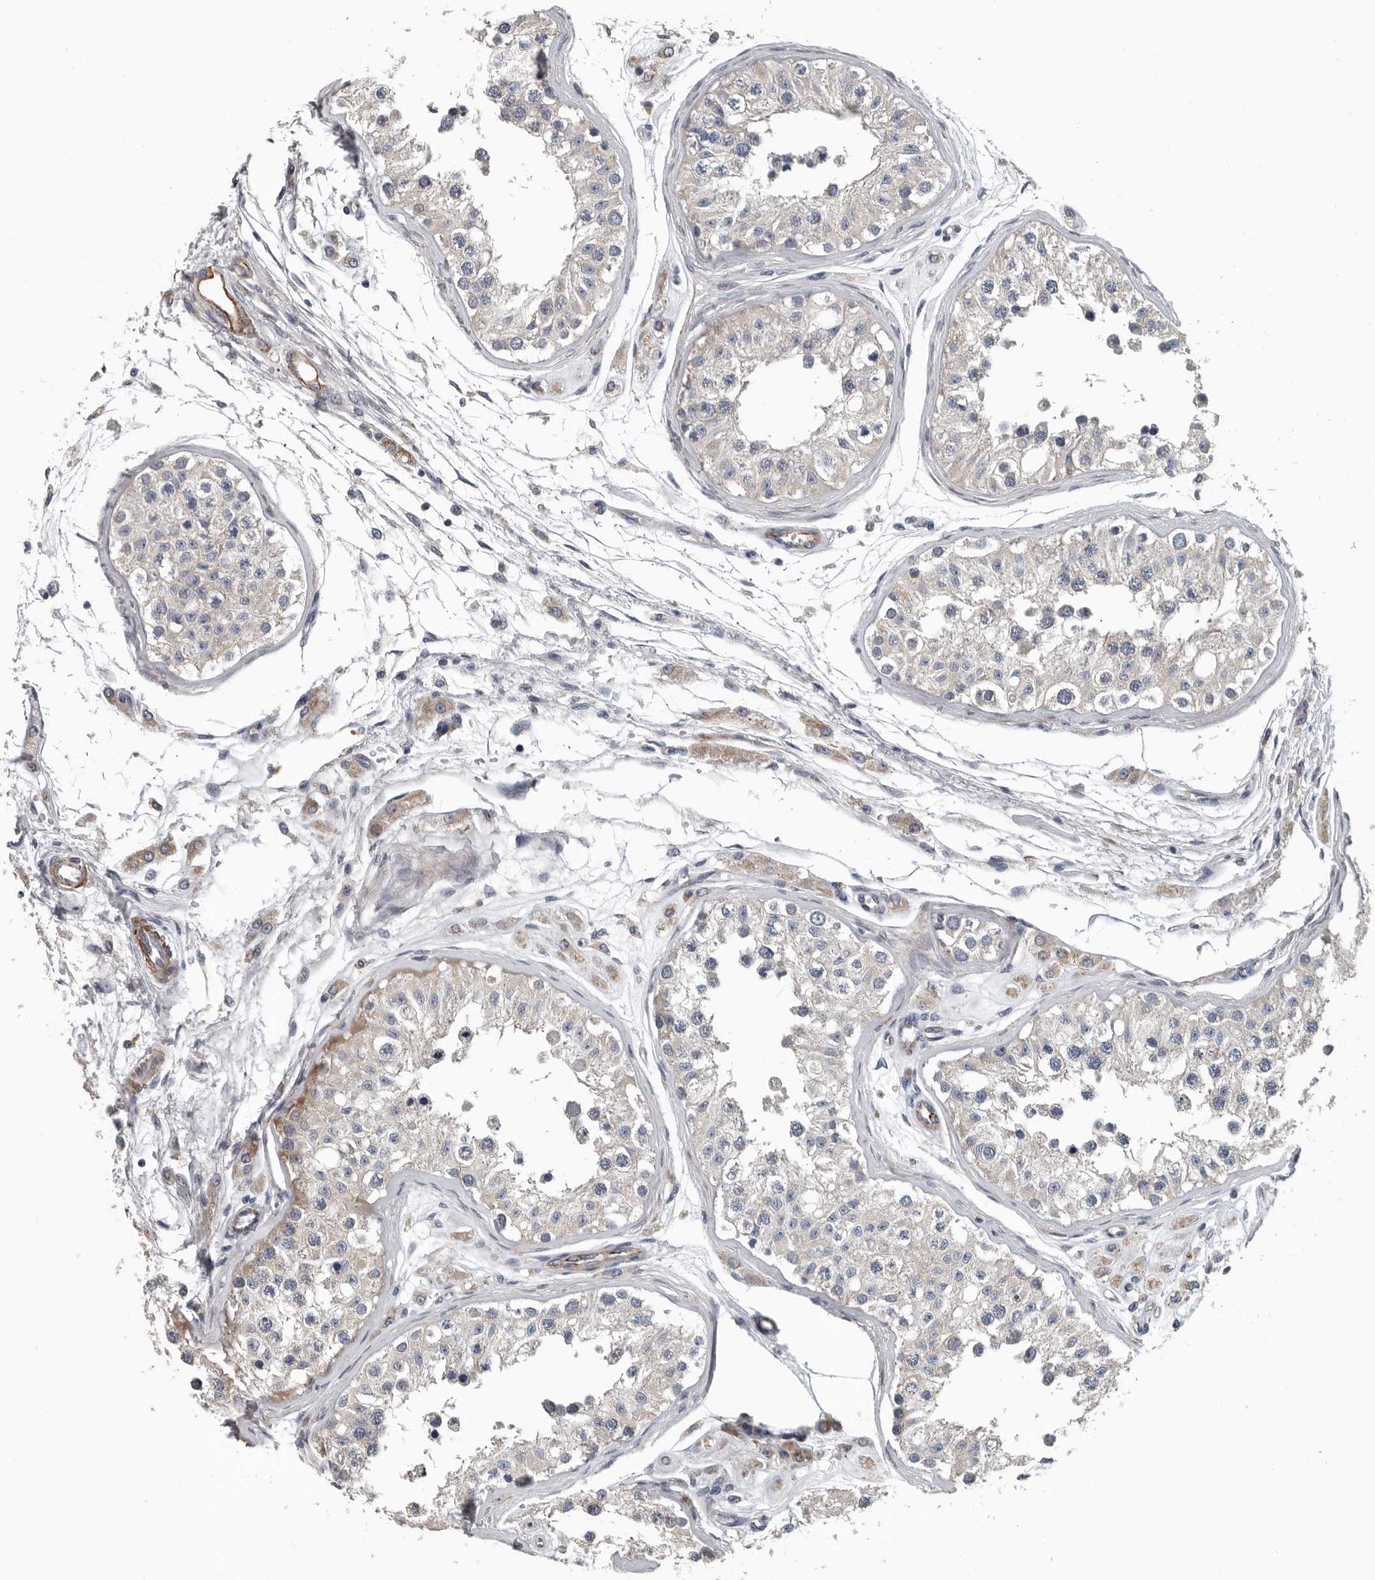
{"staining": {"intensity": "weak", "quantity": "<25%", "location": "cytoplasmic/membranous"}, "tissue": "testis", "cell_type": "Cells in seminiferous ducts", "image_type": "normal", "snomed": [{"axis": "morphology", "description": "Normal tissue, NOS"}, {"axis": "morphology", "description": "Adenocarcinoma, metastatic, NOS"}, {"axis": "topography", "description": "Testis"}], "caption": "Immunohistochemistry (IHC) of benign human testis demonstrates no positivity in cells in seminiferous ducts.", "gene": "DPY19L4", "patient": {"sex": "male", "age": 26}}